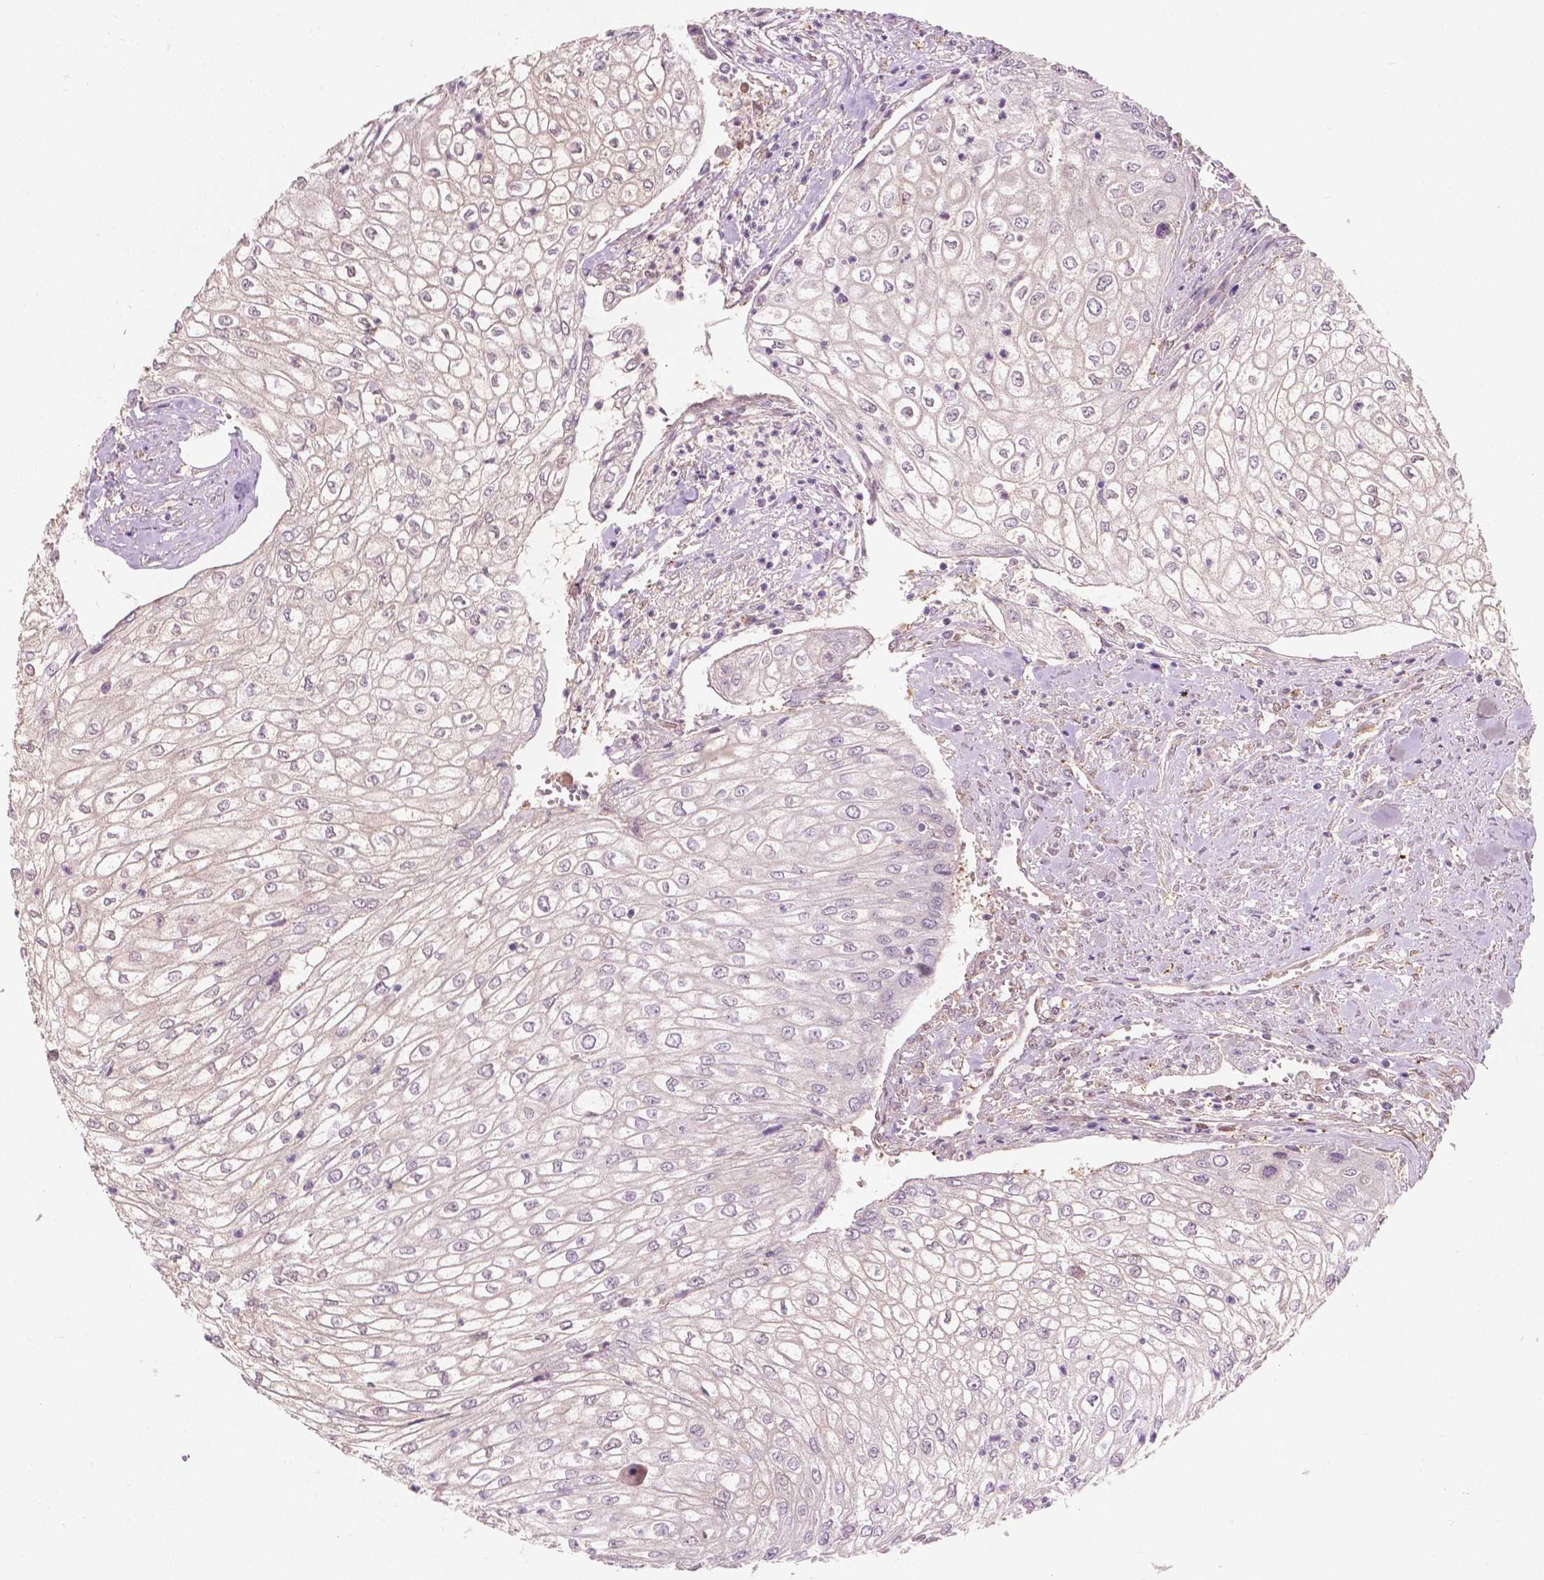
{"staining": {"intensity": "negative", "quantity": "none", "location": "none"}, "tissue": "urothelial cancer", "cell_type": "Tumor cells", "image_type": "cancer", "snomed": [{"axis": "morphology", "description": "Urothelial carcinoma, High grade"}, {"axis": "topography", "description": "Urinary bladder"}], "caption": "Immunohistochemistry micrograph of urothelial cancer stained for a protein (brown), which shows no staining in tumor cells.", "gene": "GPR37", "patient": {"sex": "male", "age": 62}}